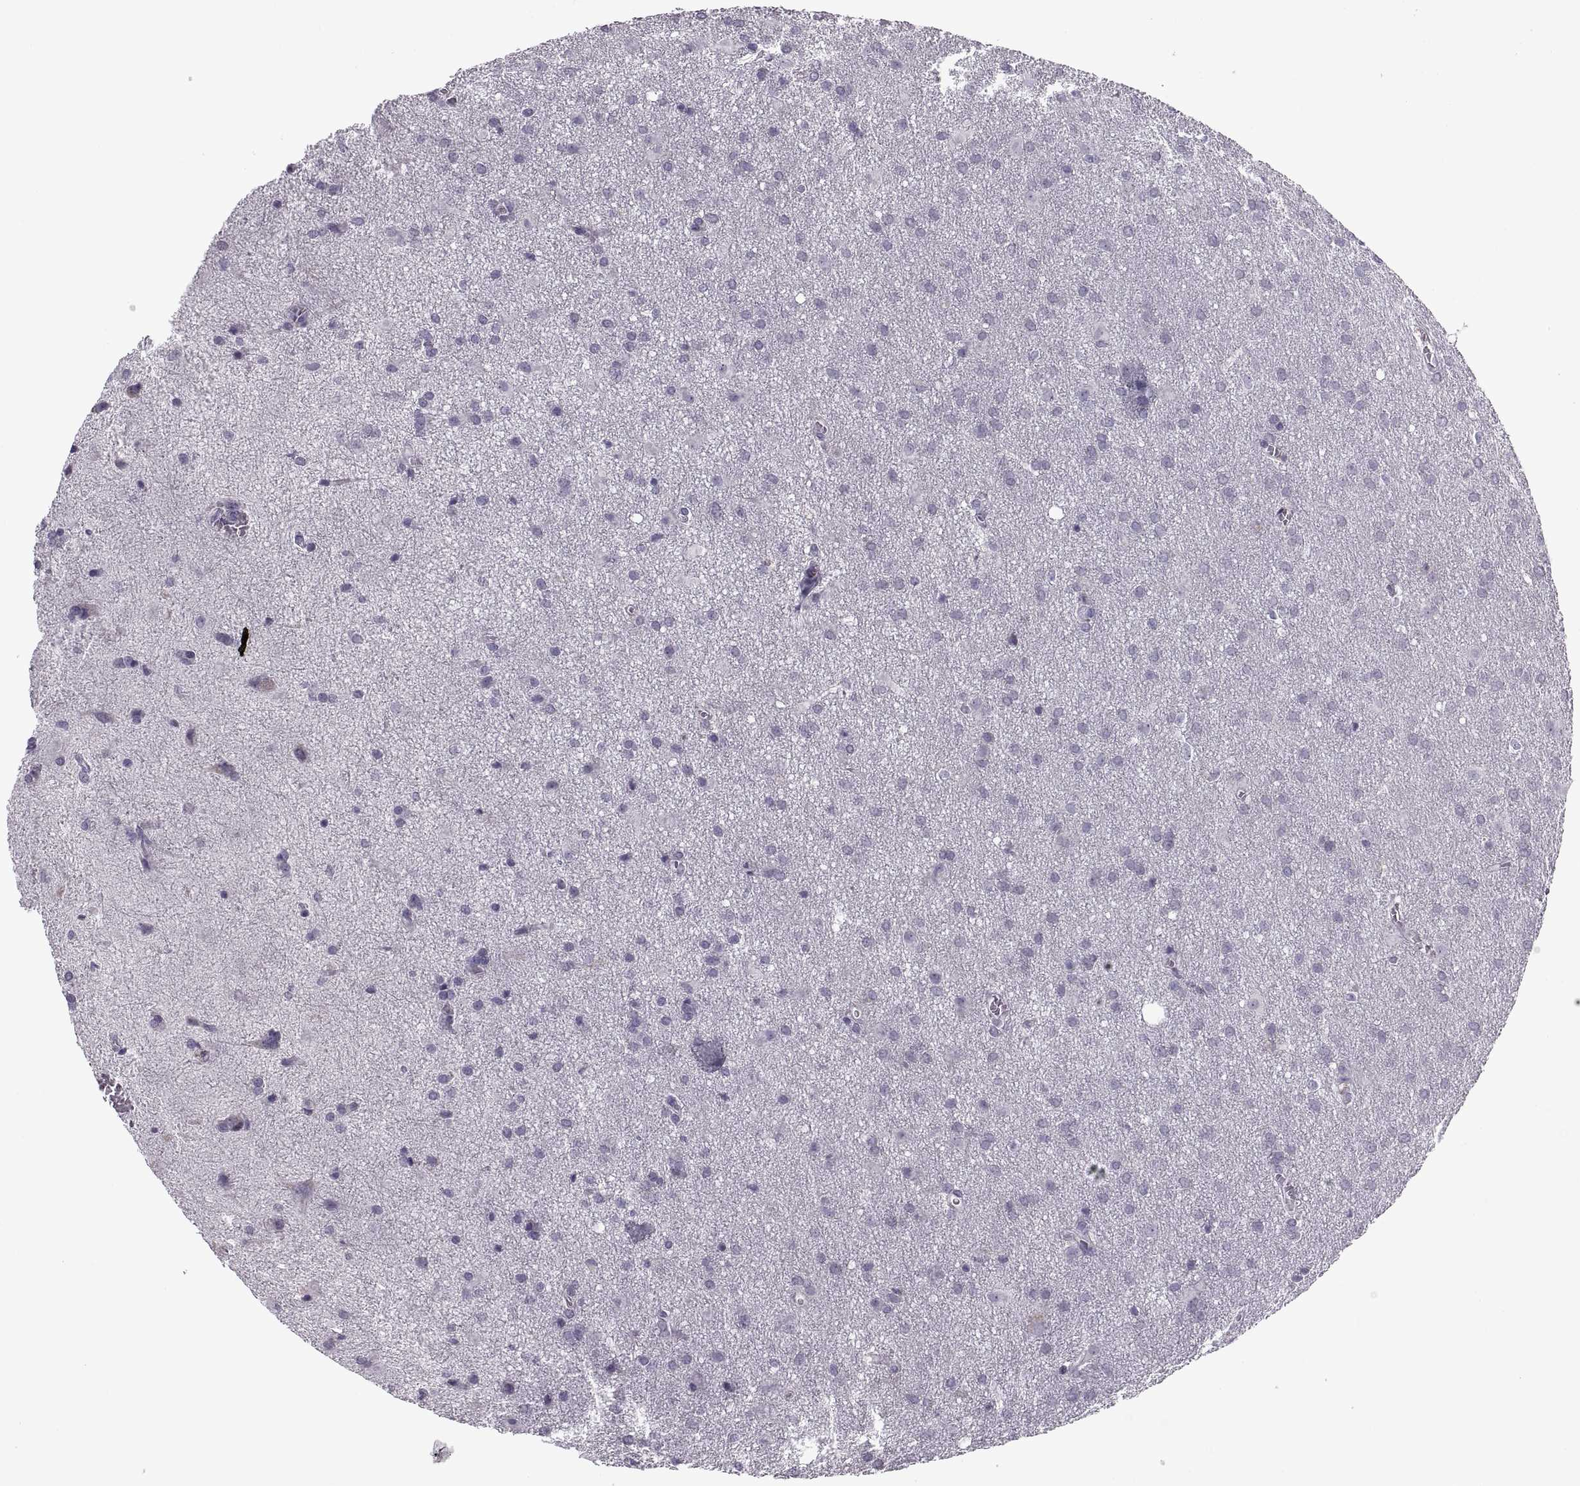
{"staining": {"intensity": "negative", "quantity": "none", "location": "none"}, "tissue": "glioma", "cell_type": "Tumor cells", "image_type": "cancer", "snomed": [{"axis": "morphology", "description": "Glioma, malignant, Low grade"}, {"axis": "topography", "description": "Brain"}], "caption": "A photomicrograph of human glioma is negative for staining in tumor cells. Nuclei are stained in blue.", "gene": "LETM2", "patient": {"sex": "male", "age": 58}}